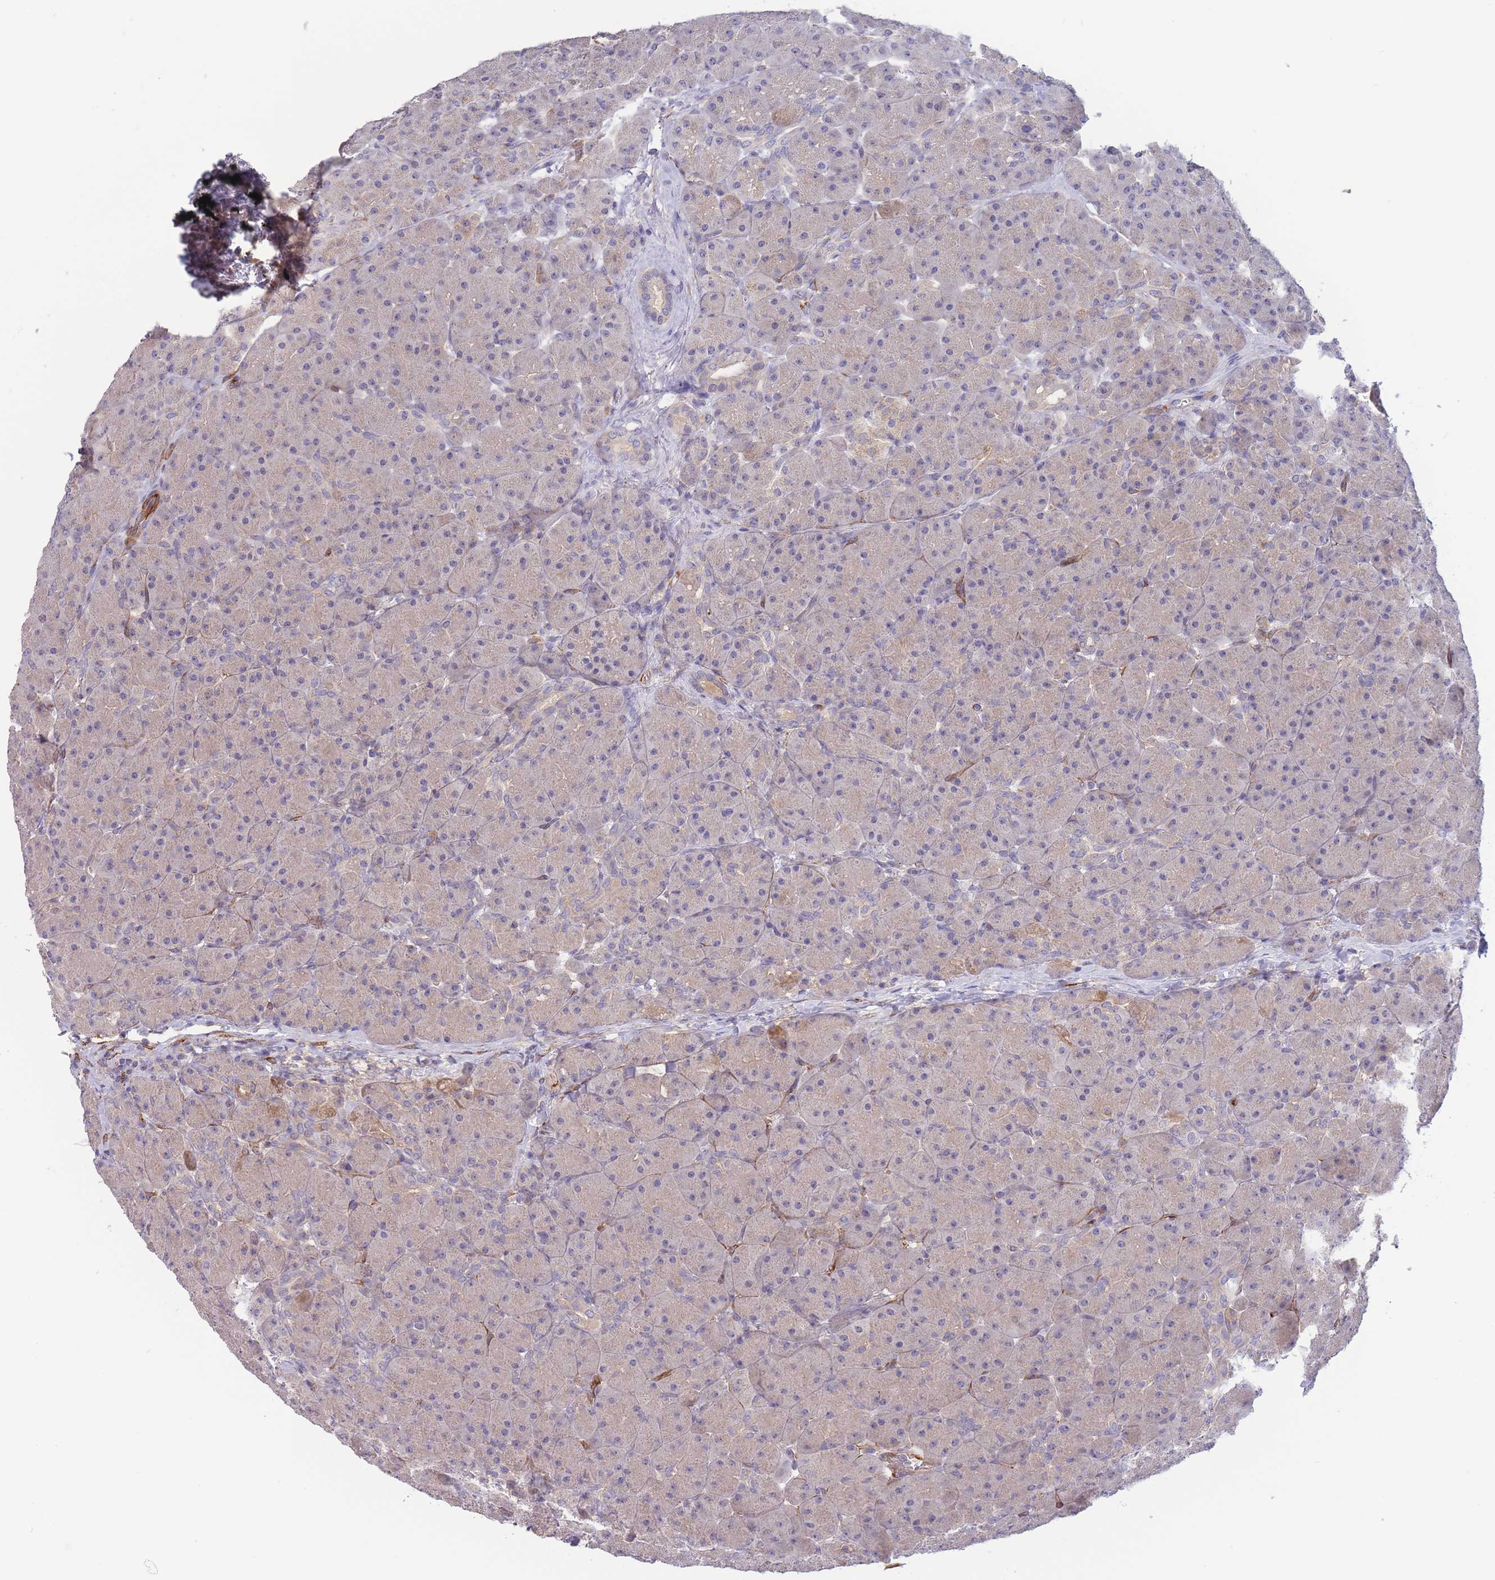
{"staining": {"intensity": "negative", "quantity": "none", "location": "none"}, "tissue": "pancreas", "cell_type": "Exocrine glandular cells", "image_type": "normal", "snomed": [{"axis": "morphology", "description": "Normal tissue, NOS"}, {"axis": "topography", "description": "Pancreas"}], "caption": "Micrograph shows no significant protein positivity in exocrine glandular cells of normal pancreas.", "gene": "NDUFAF5", "patient": {"sex": "male", "age": 66}}